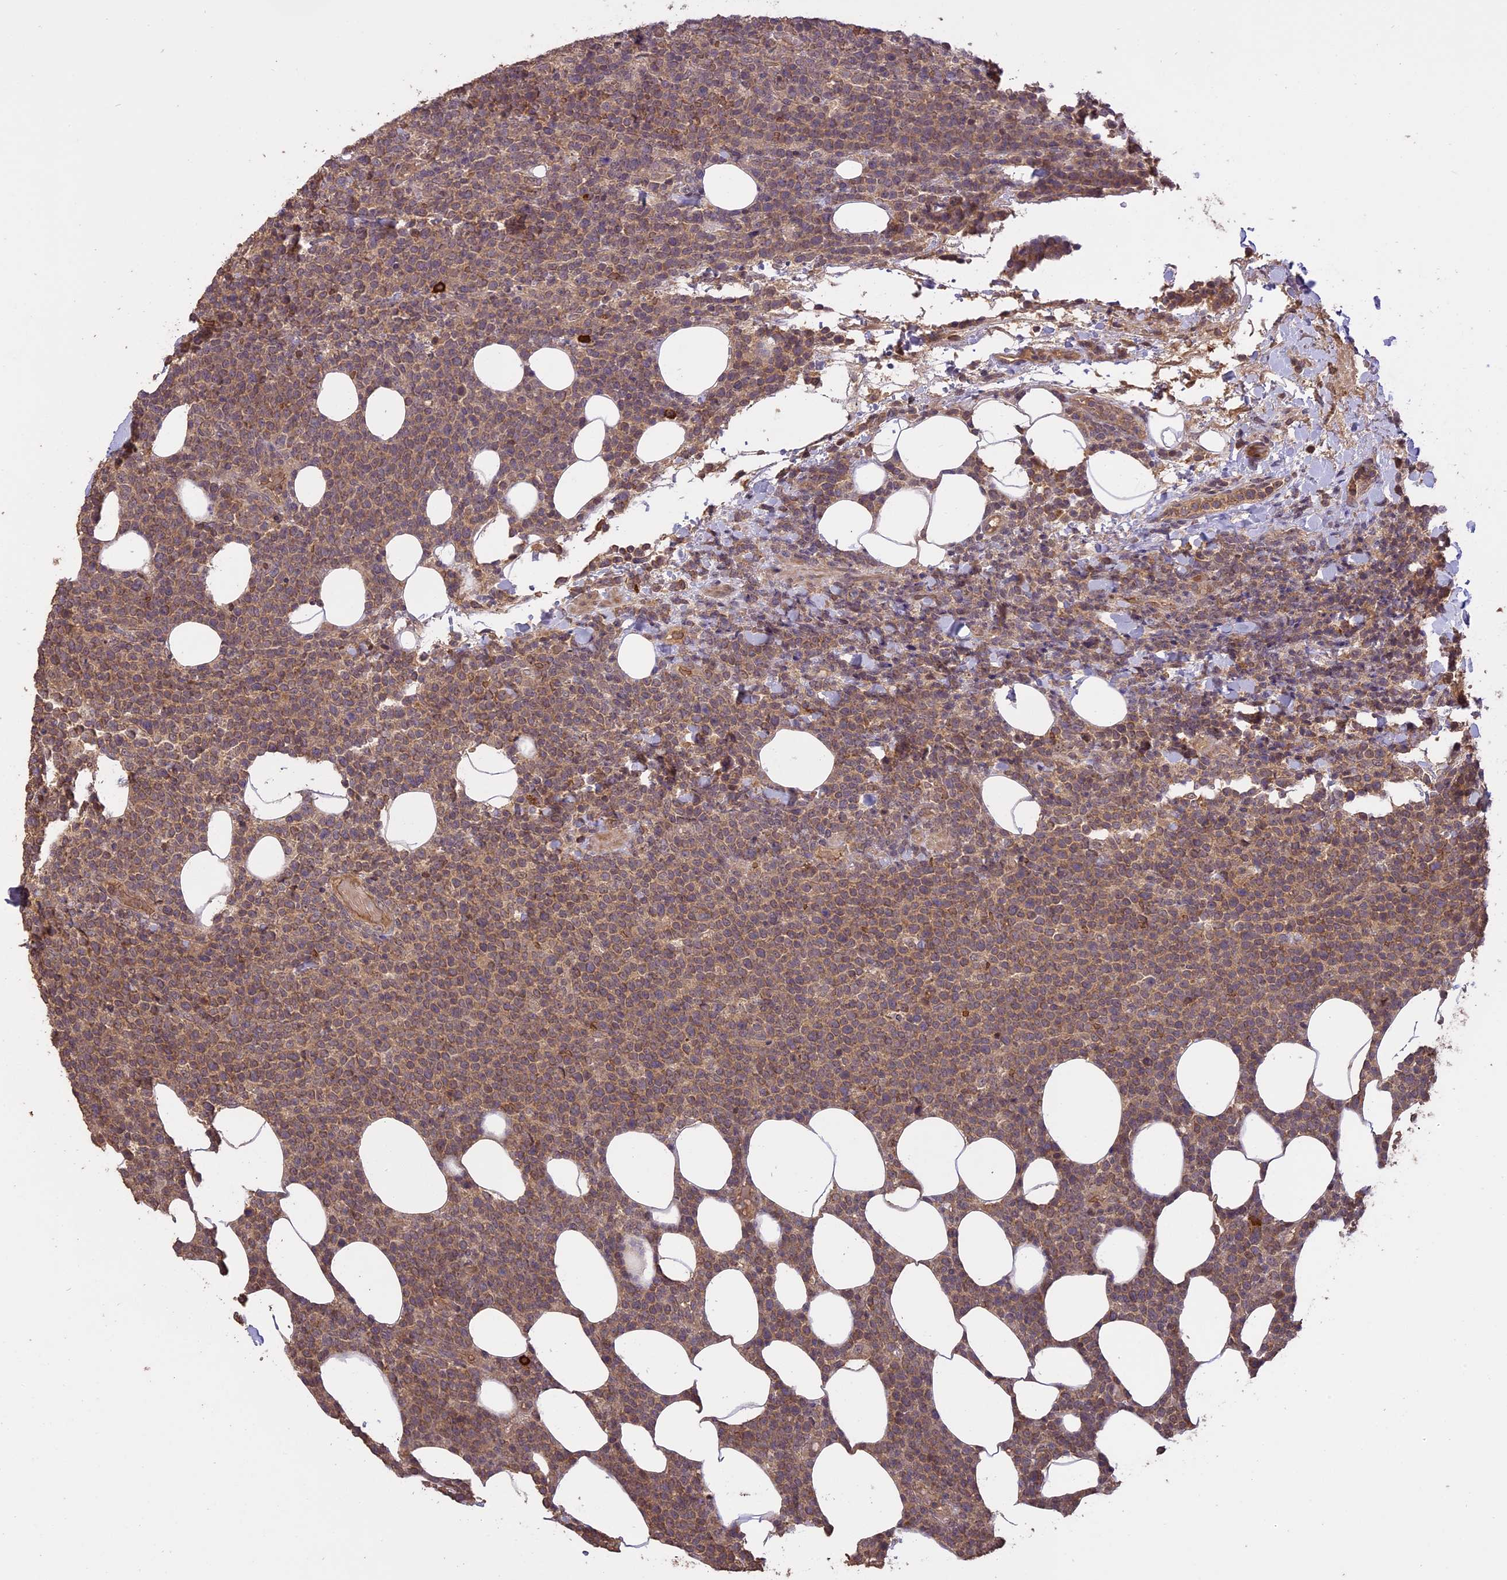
{"staining": {"intensity": "weak", "quantity": "25%-75%", "location": "cytoplasmic/membranous"}, "tissue": "lymphoma", "cell_type": "Tumor cells", "image_type": "cancer", "snomed": [{"axis": "morphology", "description": "Malignant lymphoma, non-Hodgkin's type, High grade"}, {"axis": "topography", "description": "Lymph node"}], "caption": "Tumor cells display low levels of weak cytoplasmic/membranous positivity in about 25%-75% of cells in lymphoma.", "gene": "TIGD7", "patient": {"sex": "male", "age": 61}}